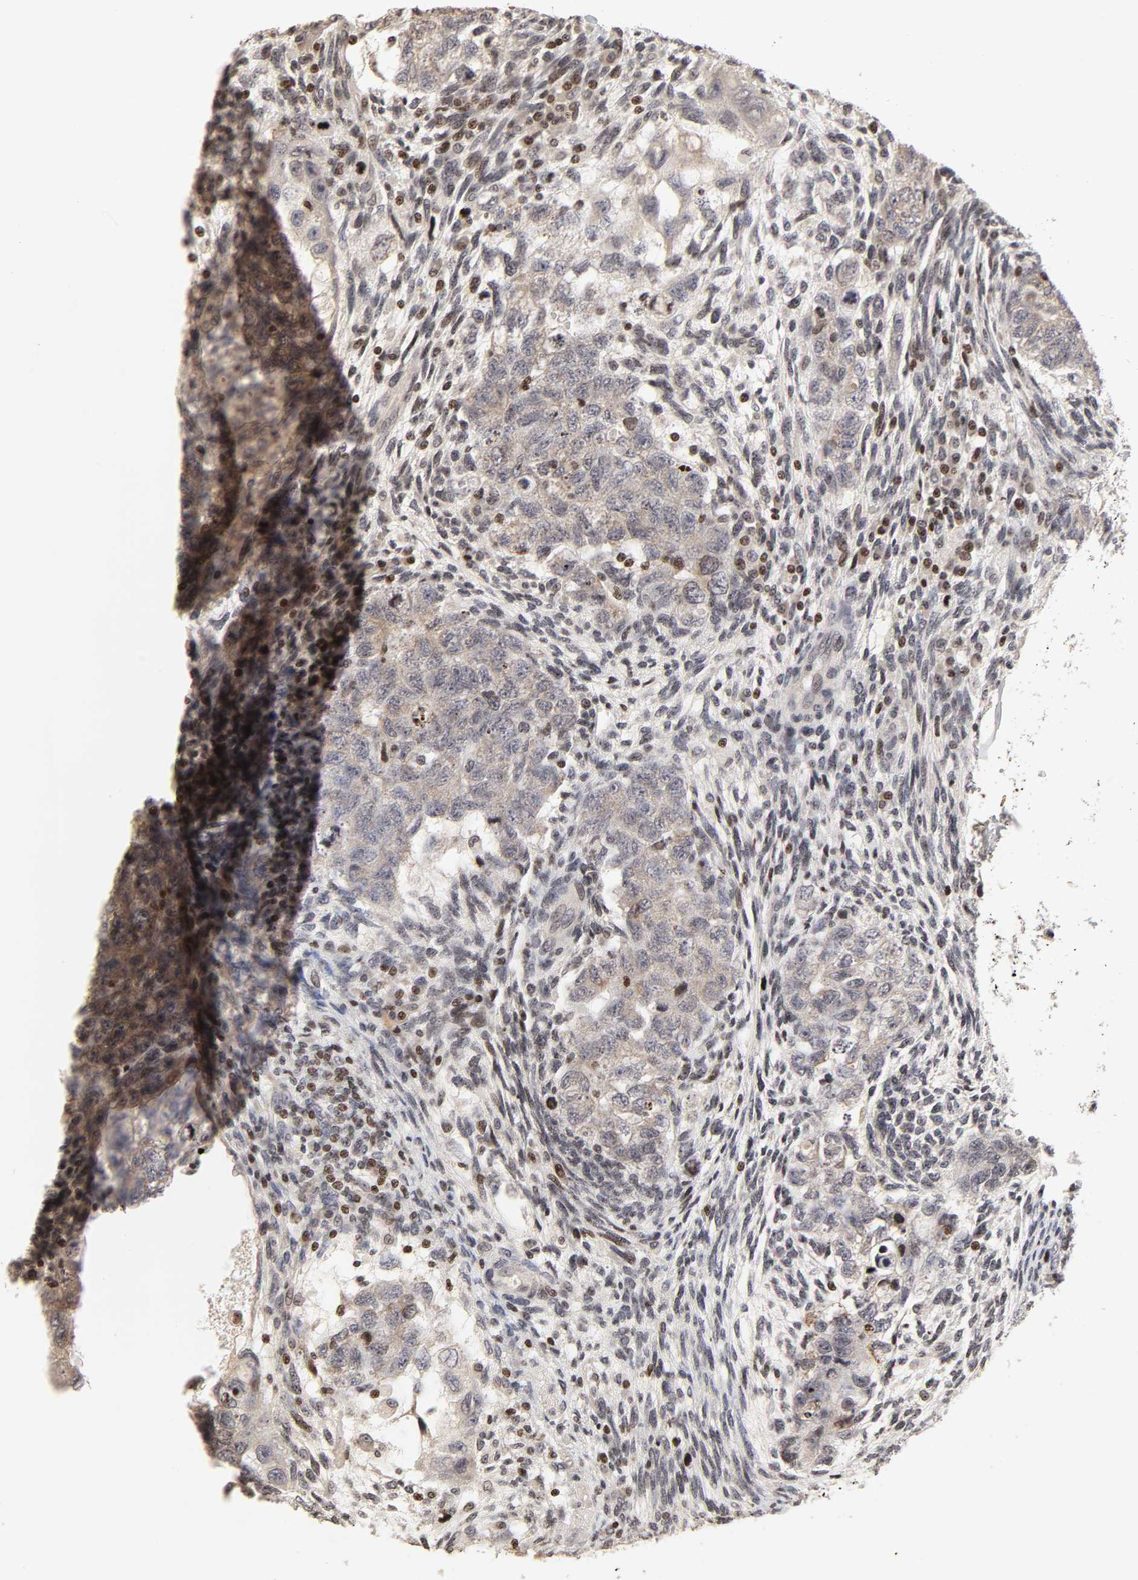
{"staining": {"intensity": "weak", "quantity": "25%-75%", "location": "cytoplasmic/membranous"}, "tissue": "testis cancer", "cell_type": "Tumor cells", "image_type": "cancer", "snomed": [{"axis": "morphology", "description": "Normal tissue, NOS"}, {"axis": "morphology", "description": "Carcinoma, Embryonal, NOS"}, {"axis": "topography", "description": "Testis"}], "caption": "Immunohistochemical staining of testis embryonal carcinoma demonstrates low levels of weak cytoplasmic/membranous positivity in about 25%-75% of tumor cells.", "gene": "ZNF473", "patient": {"sex": "male", "age": 36}}